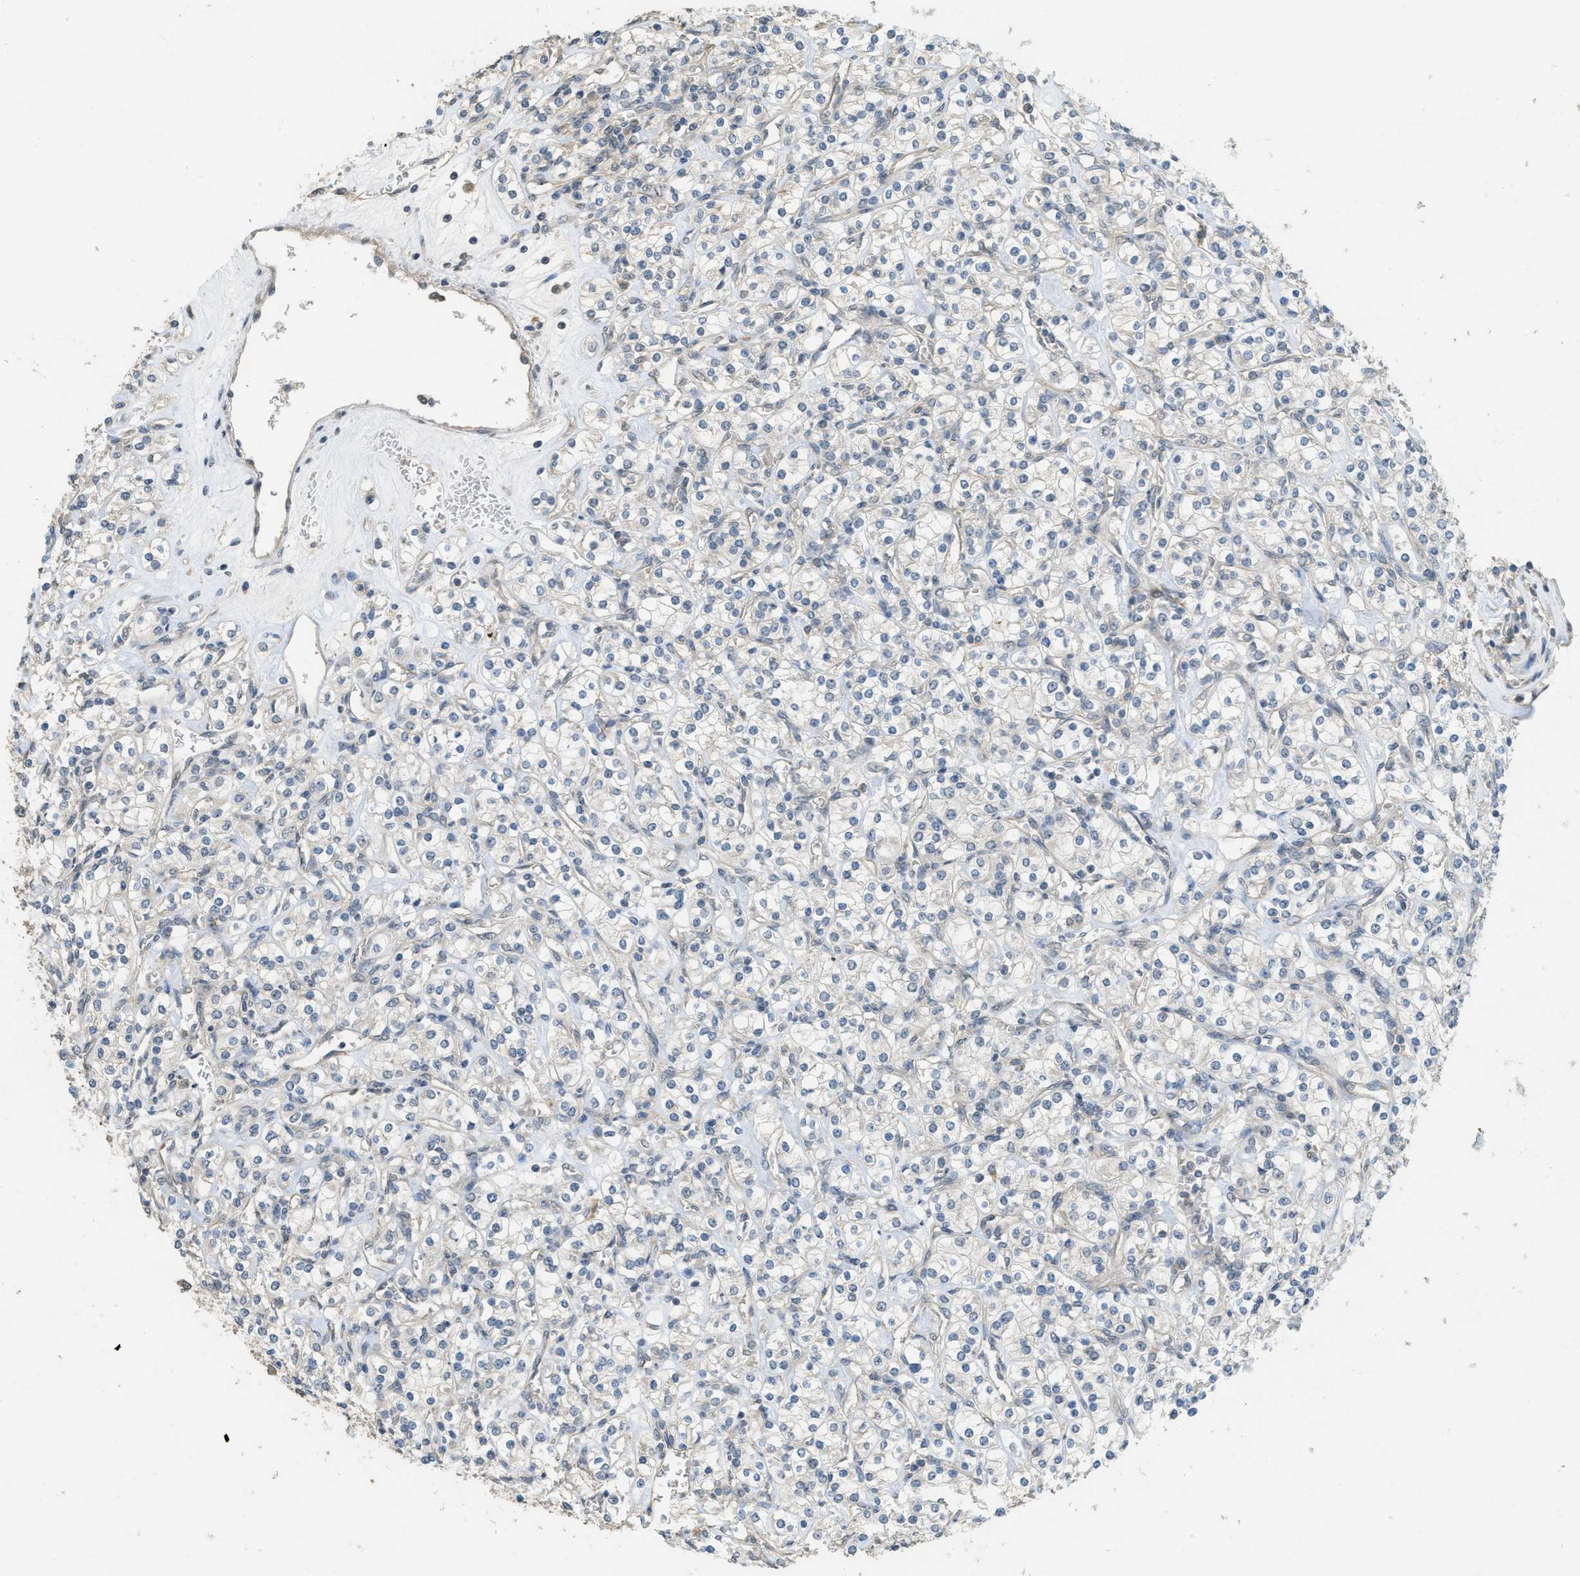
{"staining": {"intensity": "negative", "quantity": "none", "location": "none"}, "tissue": "renal cancer", "cell_type": "Tumor cells", "image_type": "cancer", "snomed": [{"axis": "morphology", "description": "Adenocarcinoma, NOS"}, {"axis": "topography", "description": "Kidney"}], "caption": "Immunohistochemical staining of renal cancer reveals no significant expression in tumor cells.", "gene": "IGF2BP2", "patient": {"sex": "male", "age": 77}}